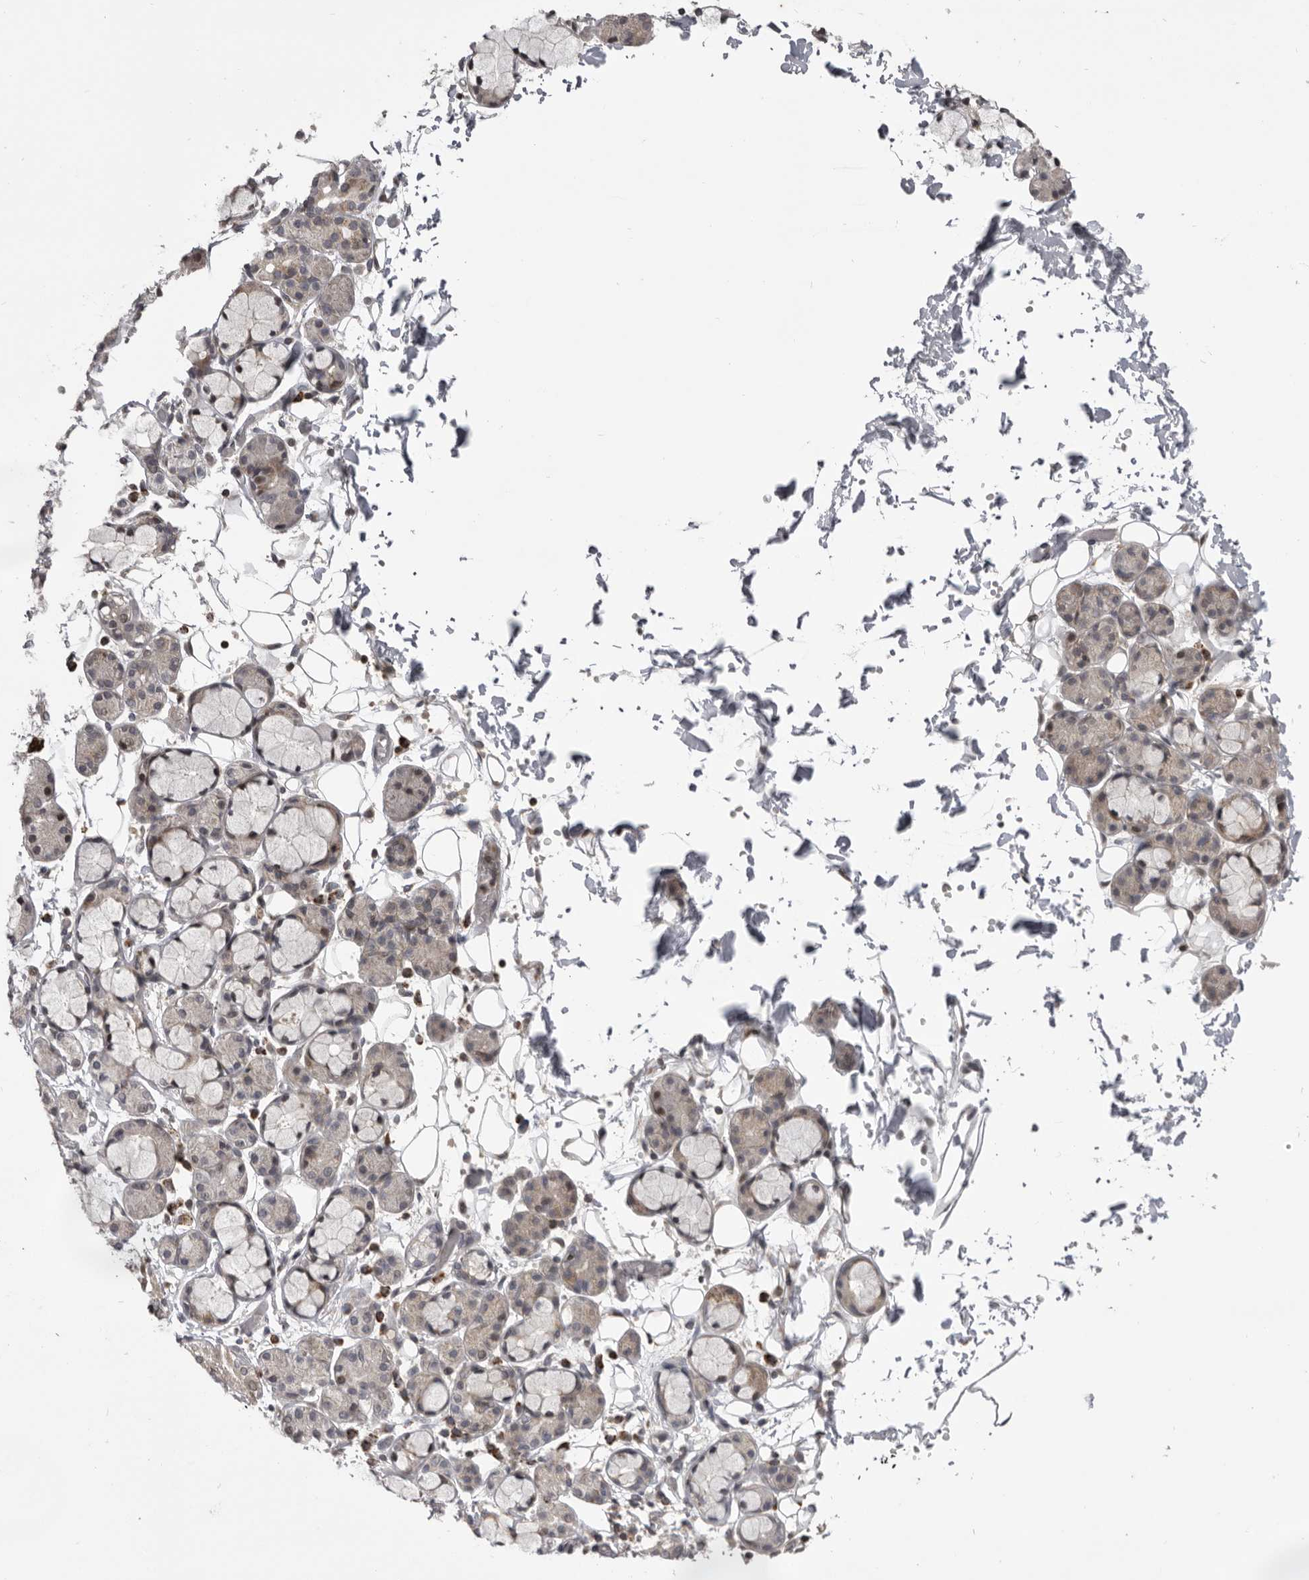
{"staining": {"intensity": "moderate", "quantity": "<25%", "location": "cytoplasmic/membranous"}, "tissue": "salivary gland", "cell_type": "Glandular cells", "image_type": "normal", "snomed": [{"axis": "morphology", "description": "Normal tissue, NOS"}, {"axis": "topography", "description": "Salivary gland"}], "caption": "Salivary gland stained with a brown dye exhibits moderate cytoplasmic/membranous positive expression in about <25% of glandular cells.", "gene": "AZIN1", "patient": {"sex": "male", "age": 63}}